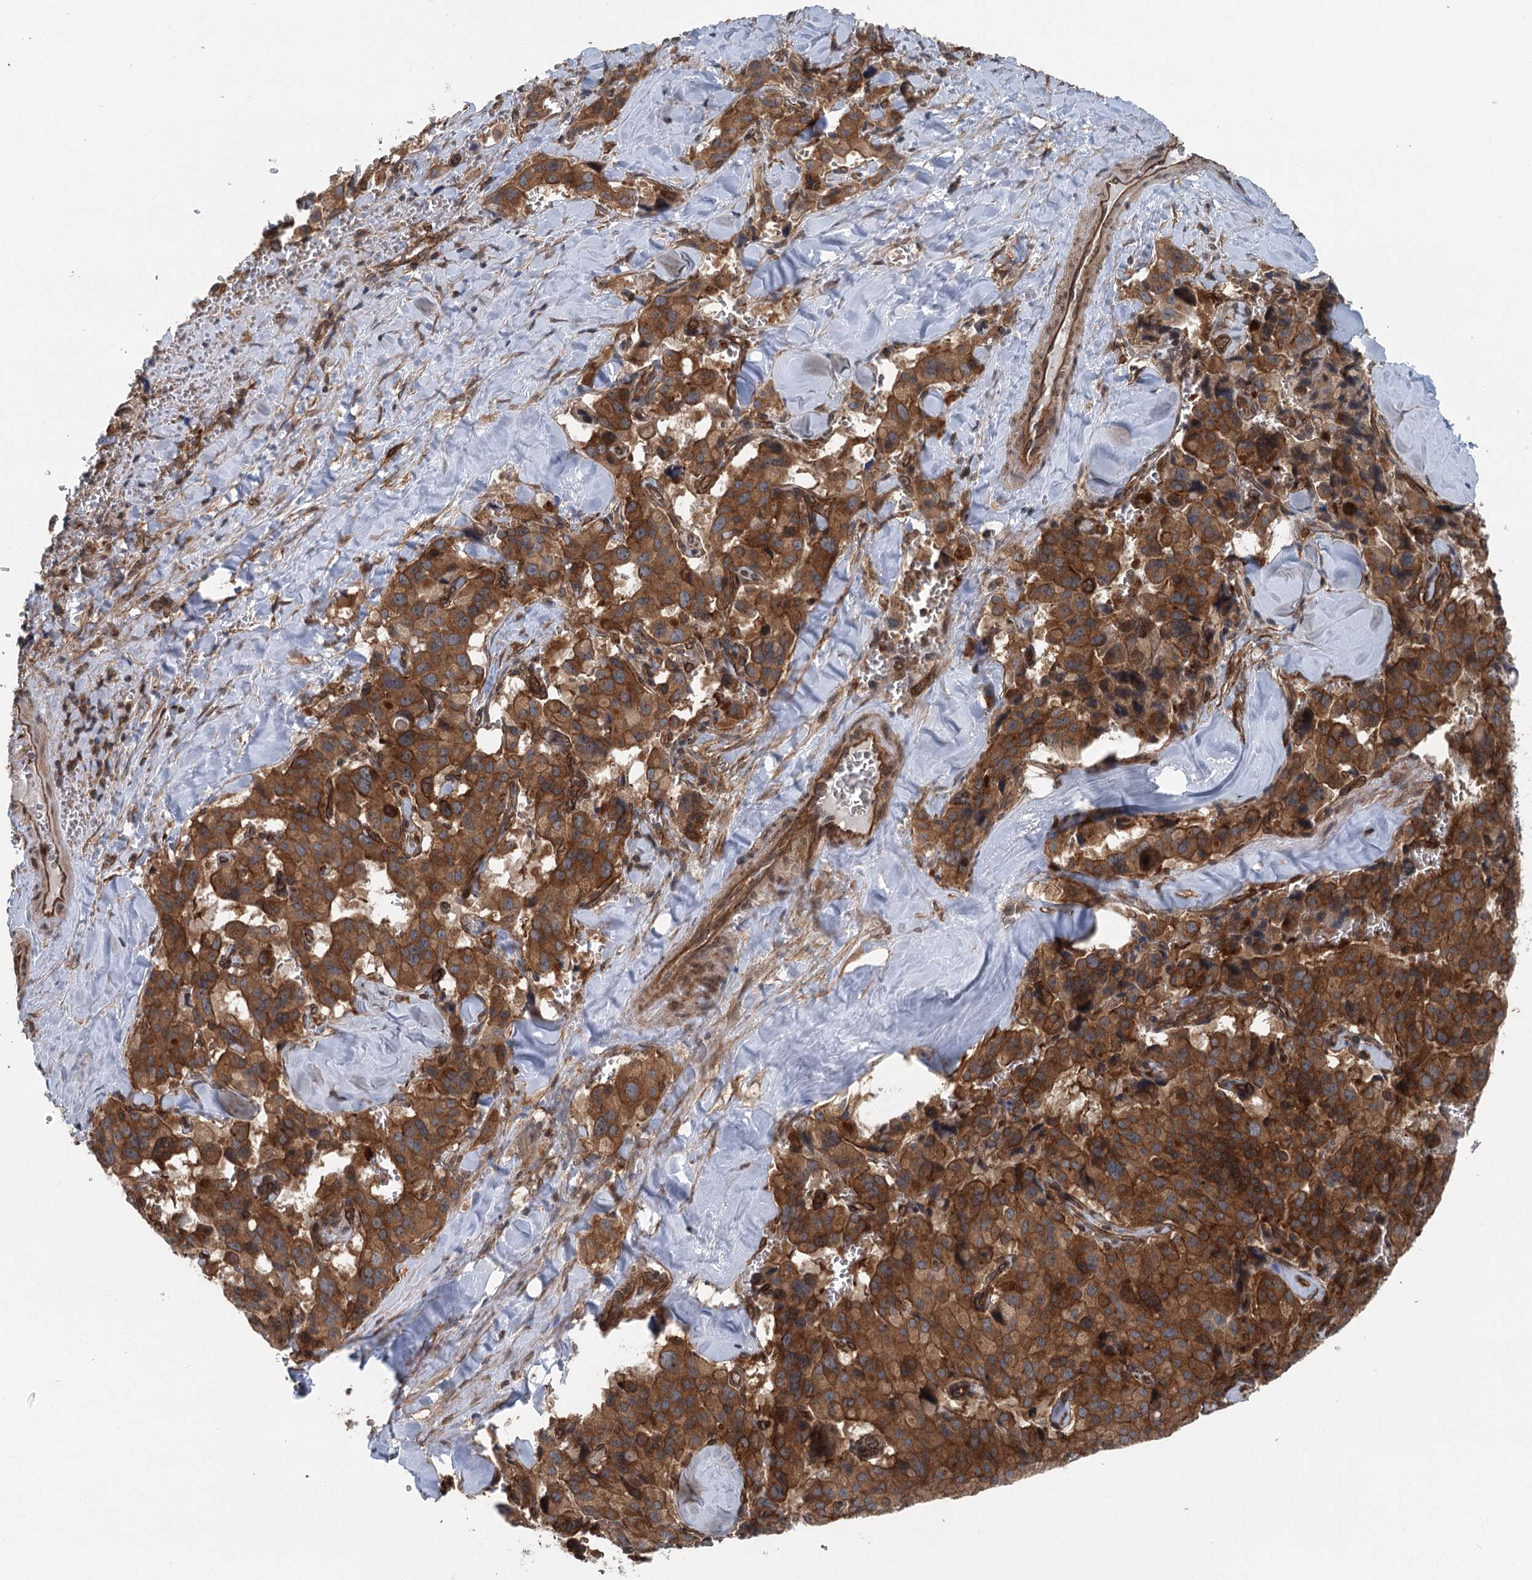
{"staining": {"intensity": "strong", "quantity": ">75%", "location": "cytoplasmic/membranous"}, "tissue": "pancreatic cancer", "cell_type": "Tumor cells", "image_type": "cancer", "snomed": [{"axis": "morphology", "description": "Adenocarcinoma, NOS"}, {"axis": "topography", "description": "Pancreas"}], "caption": "Approximately >75% of tumor cells in human pancreatic cancer exhibit strong cytoplasmic/membranous protein expression as visualized by brown immunohistochemical staining.", "gene": "IQSEC1", "patient": {"sex": "male", "age": 65}}